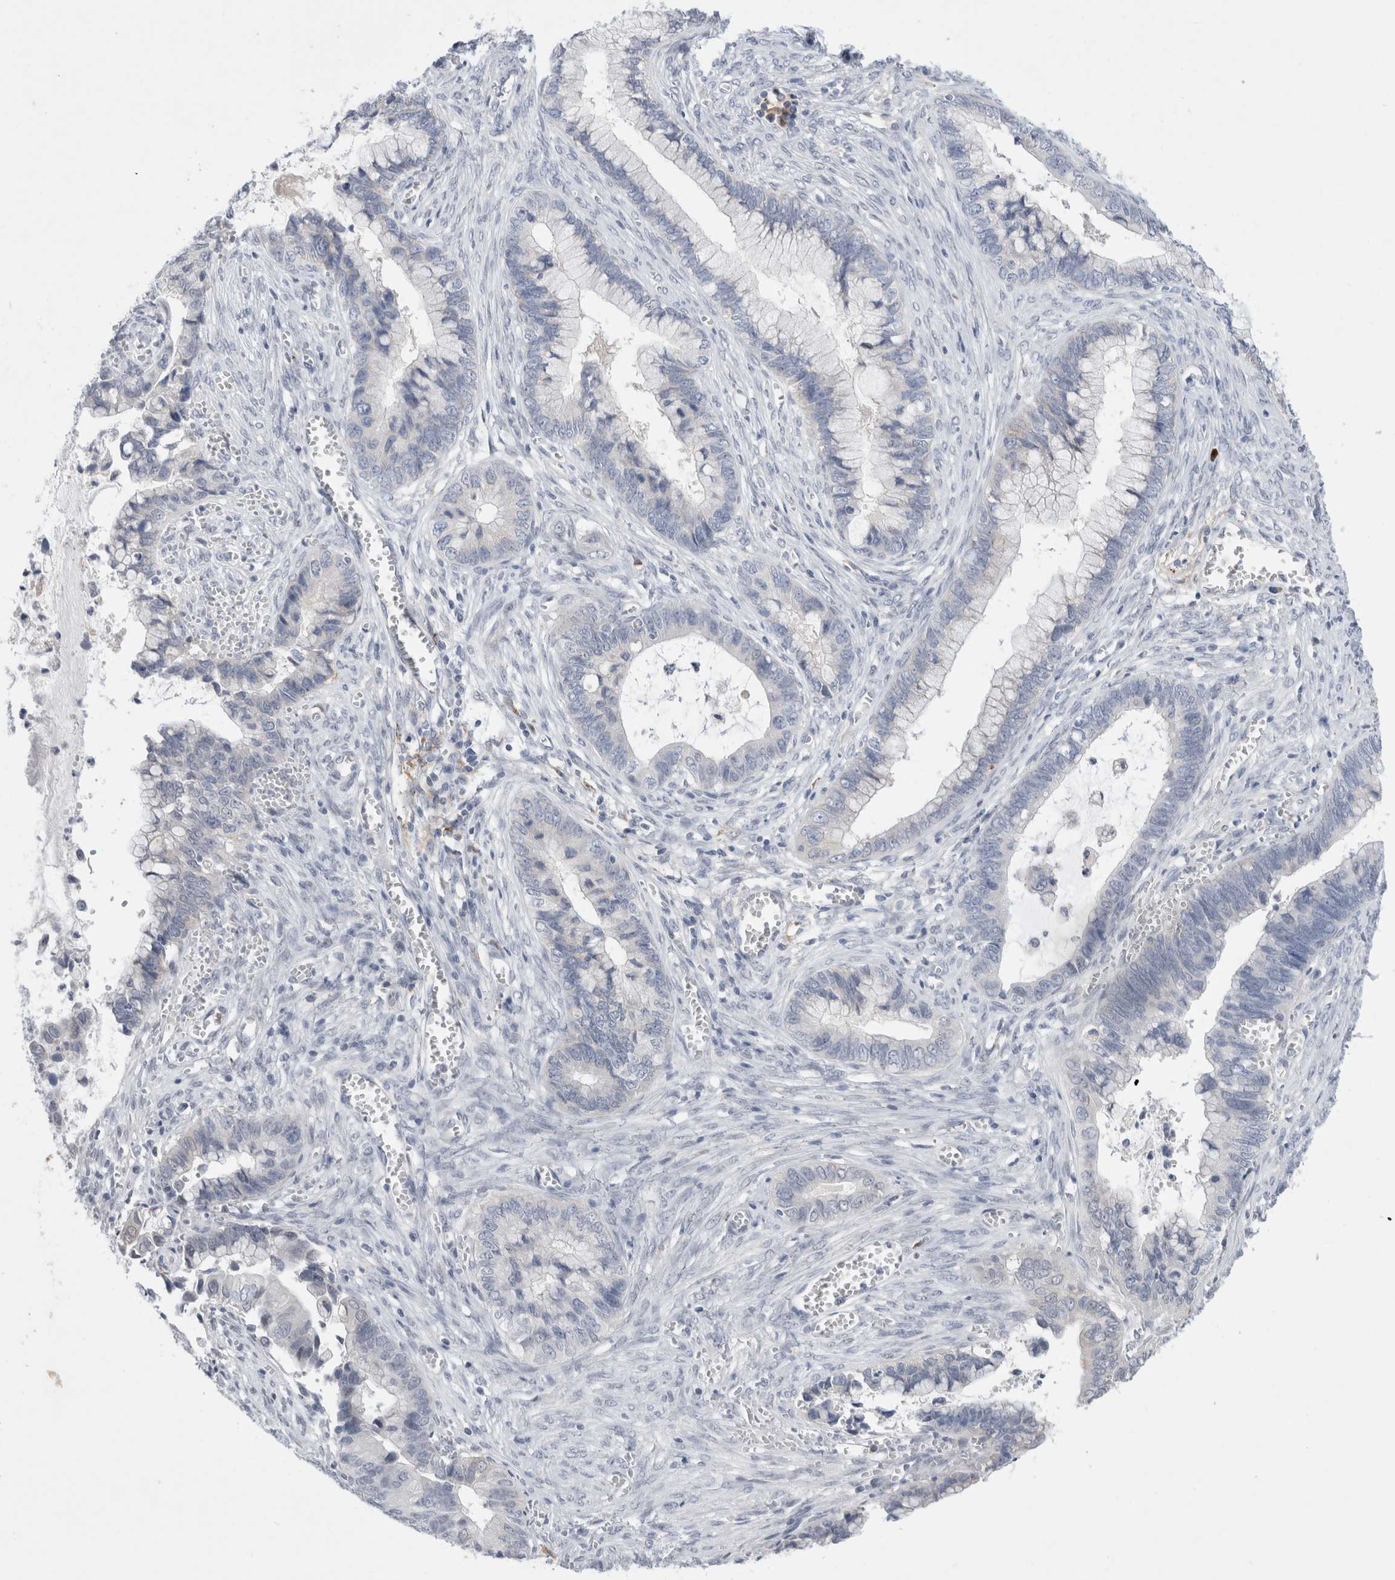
{"staining": {"intensity": "negative", "quantity": "none", "location": "none"}, "tissue": "cervical cancer", "cell_type": "Tumor cells", "image_type": "cancer", "snomed": [{"axis": "morphology", "description": "Adenocarcinoma, NOS"}, {"axis": "topography", "description": "Cervix"}], "caption": "This is a micrograph of immunohistochemistry (IHC) staining of adenocarcinoma (cervical), which shows no staining in tumor cells.", "gene": "SLC22A12", "patient": {"sex": "female", "age": 44}}